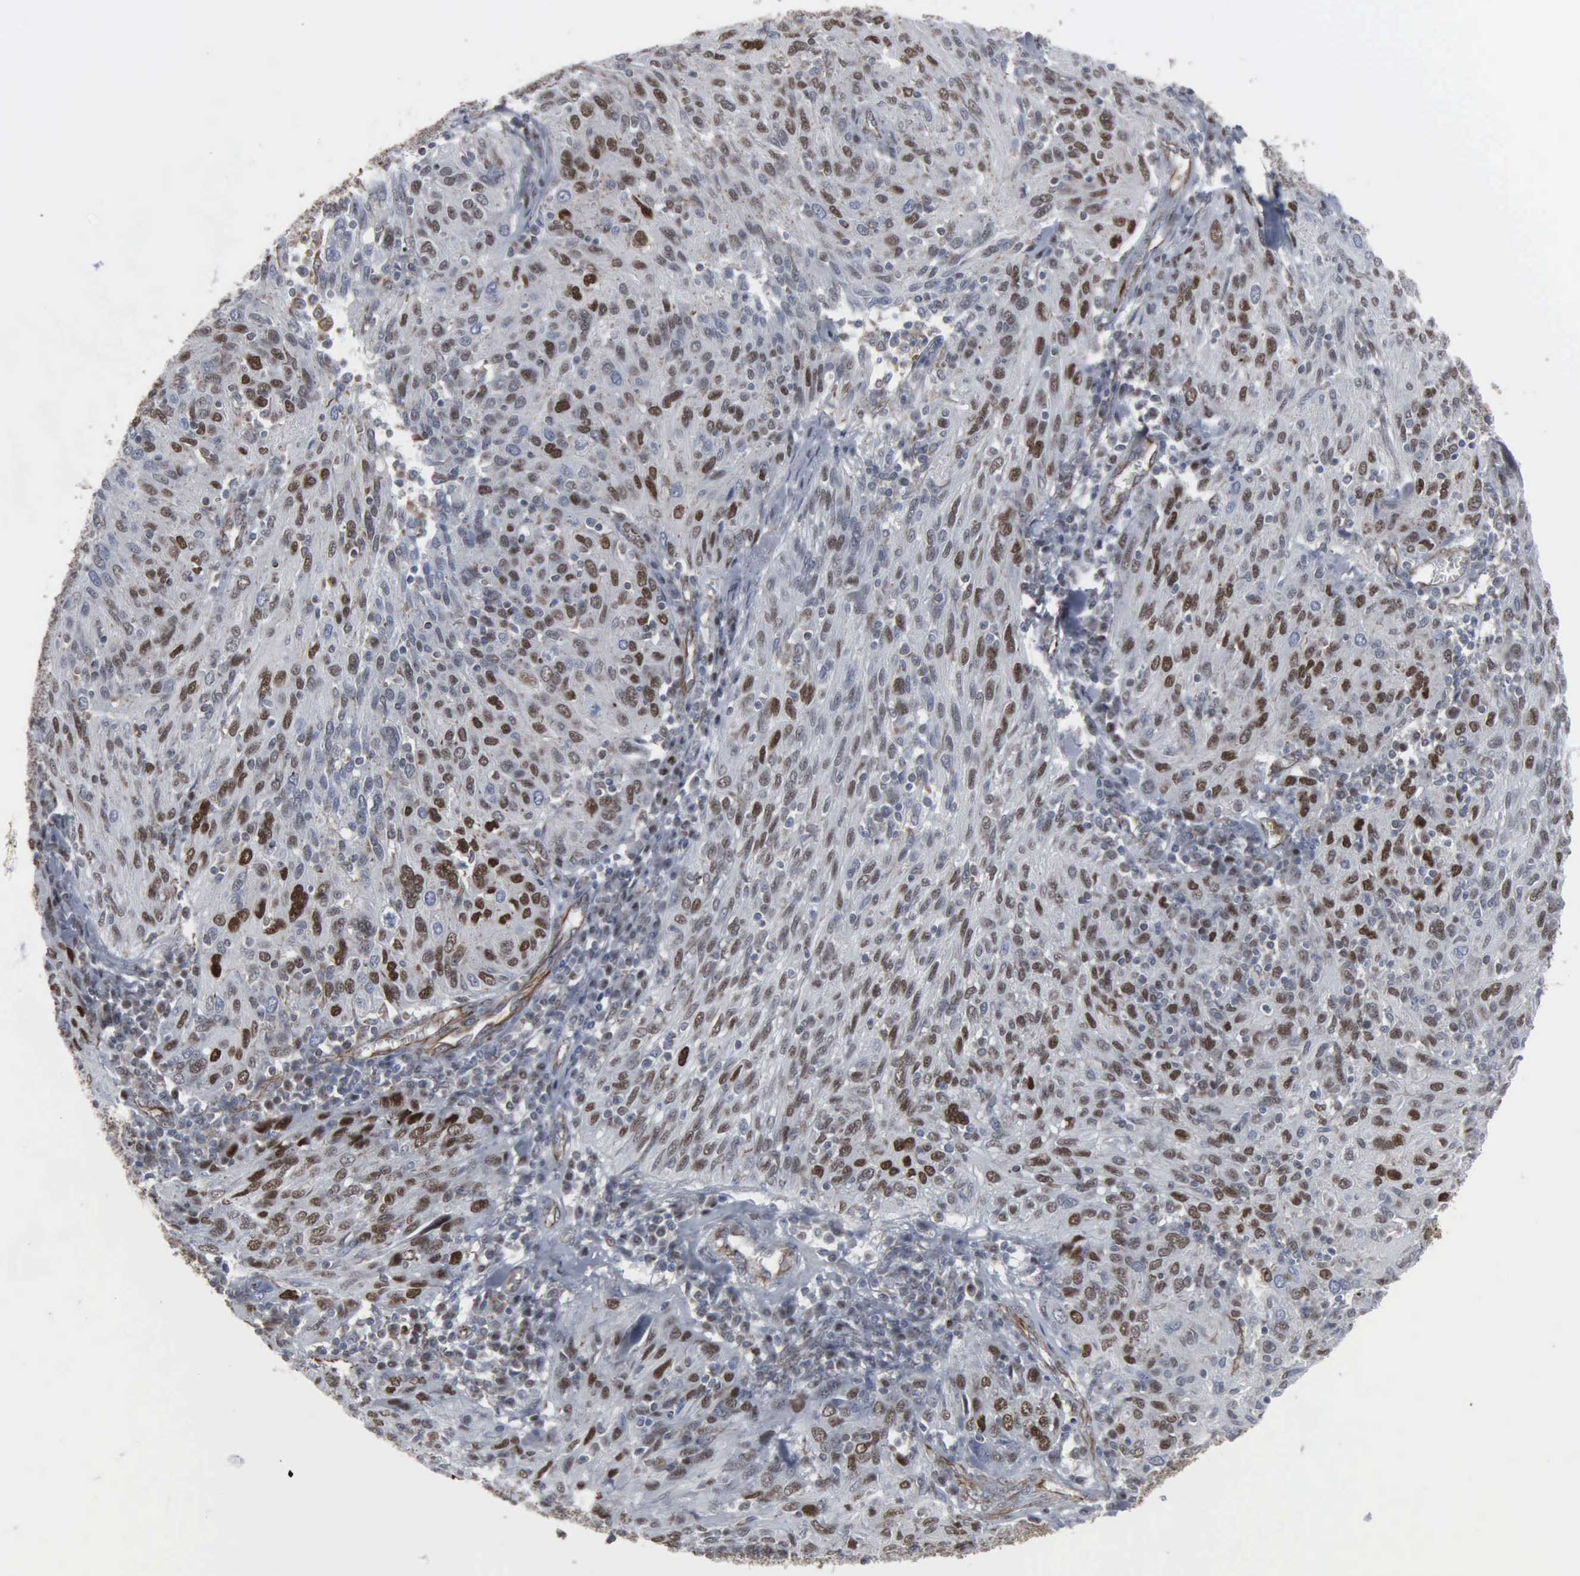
{"staining": {"intensity": "moderate", "quantity": "25%-75%", "location": "nuclear"}, "tissue": "ovarian cancer", "cell_type": "Tumor cells", "image_type": "cancer", "snomed": [{"axis": "morphology", "description": "Carcinoma, endometroid"}, {"axis": "topography", "description": "Ovary"}], "caption": "Ovarian endometroid carcinoma stained with immunohistochemistry (IHC) exhibits moderate nuclear staining in approximately 25%-75% of tumor cells.", "gene": "CCNE1", "patient": {"sex": "female", "age": 50}}